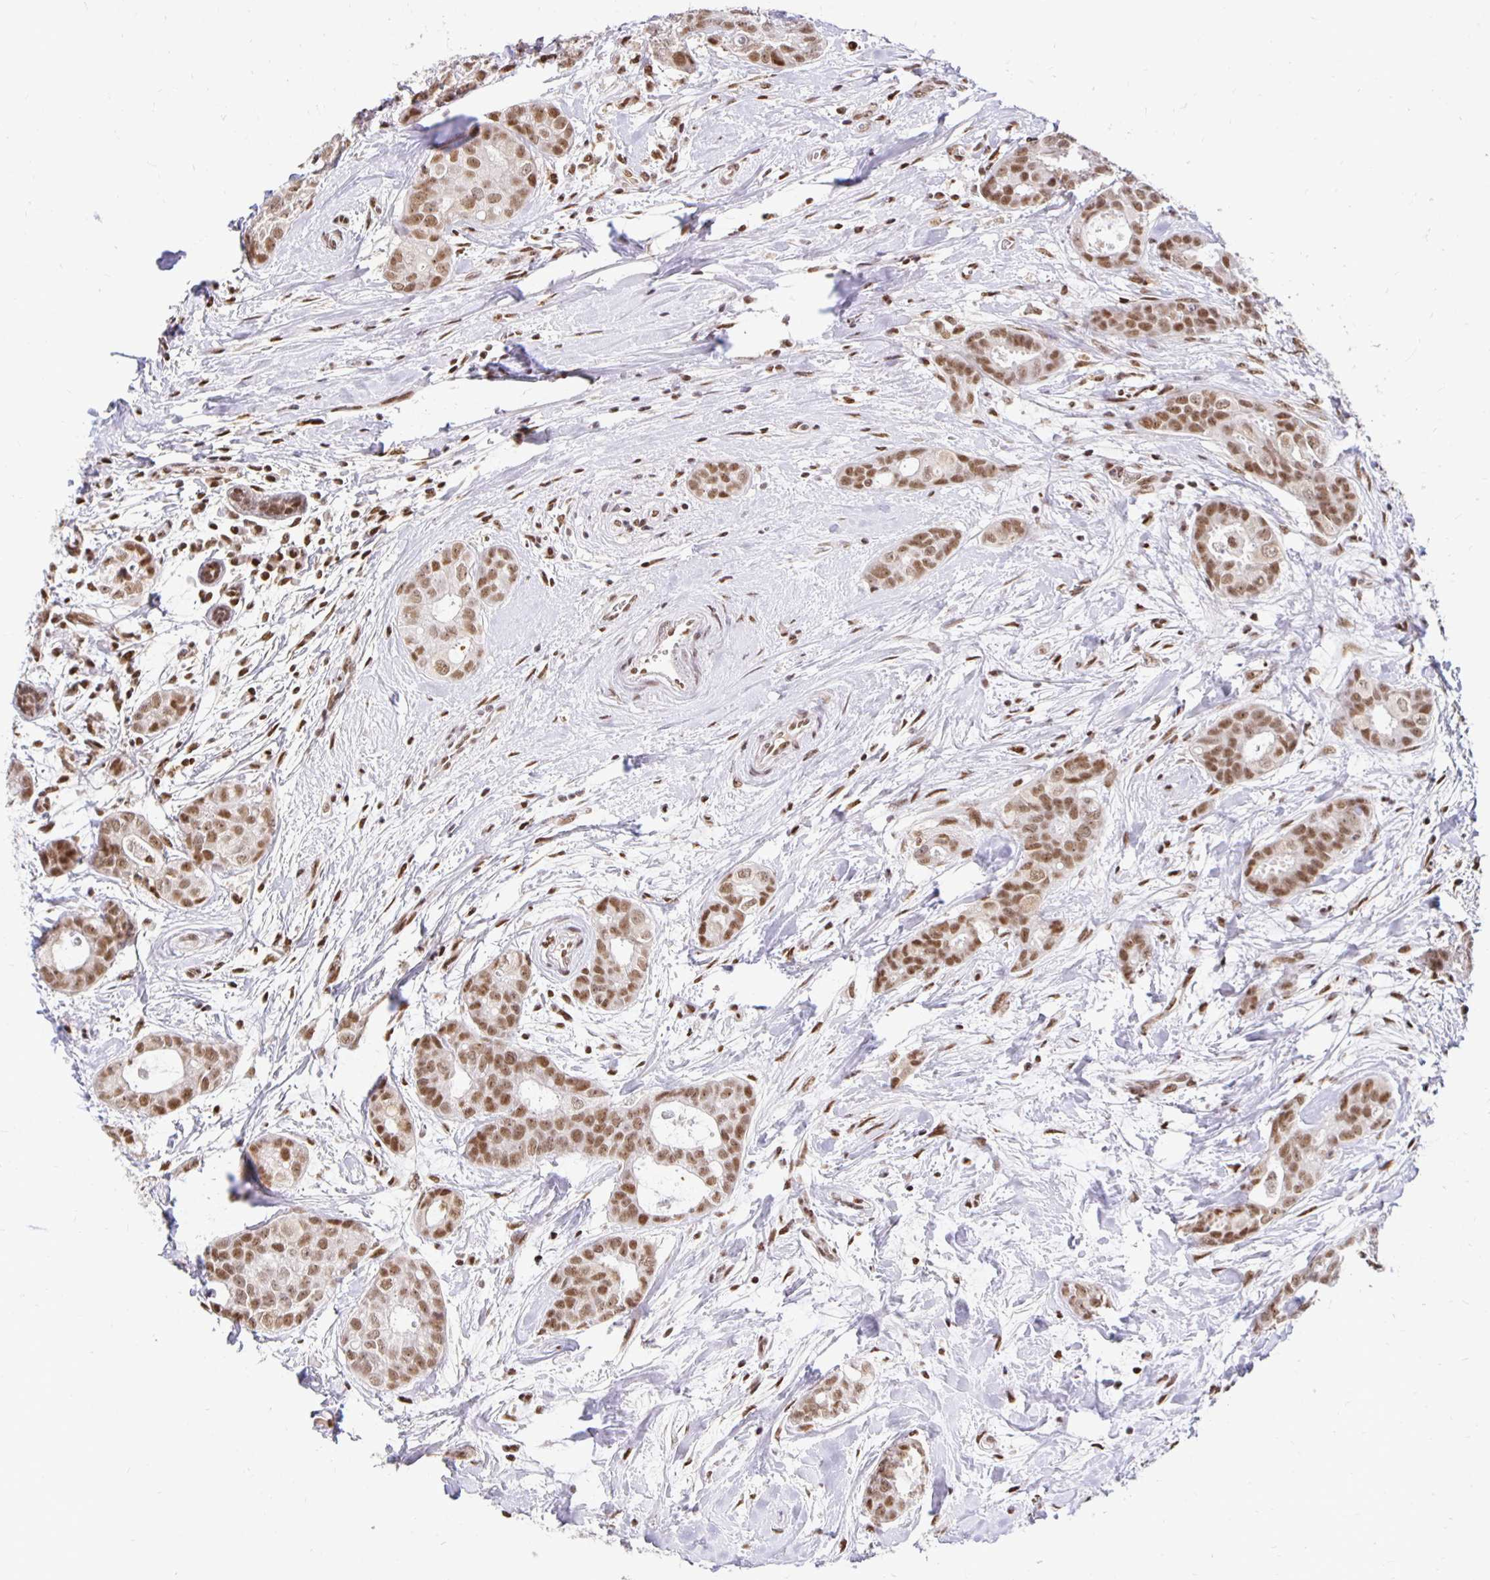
{"staining": {"intensity": "moderate", "quantity": ">75%", "location": "nuclear"}, "tissue": "breast cancer", "cell_type": "Tumor cells", "image_type": "cancer", "snomed": [{"axis": "morphology", "description": "Duct carcinoma"}, {"axis": "topography", "description": "Breast"}], "caption": "Immunohistochemistry (IHC) image of neoplastic tissue: breast cancer (infiltrating ductal carcinoma) stained using immunohistochemistry displays medium levels of moderate protein expression localized specifically in the nuclear of tumor cells, appearing as a nuclear brown color.", "gene": "ZNF579", "patient": {"sex": "female", "age": 45}}